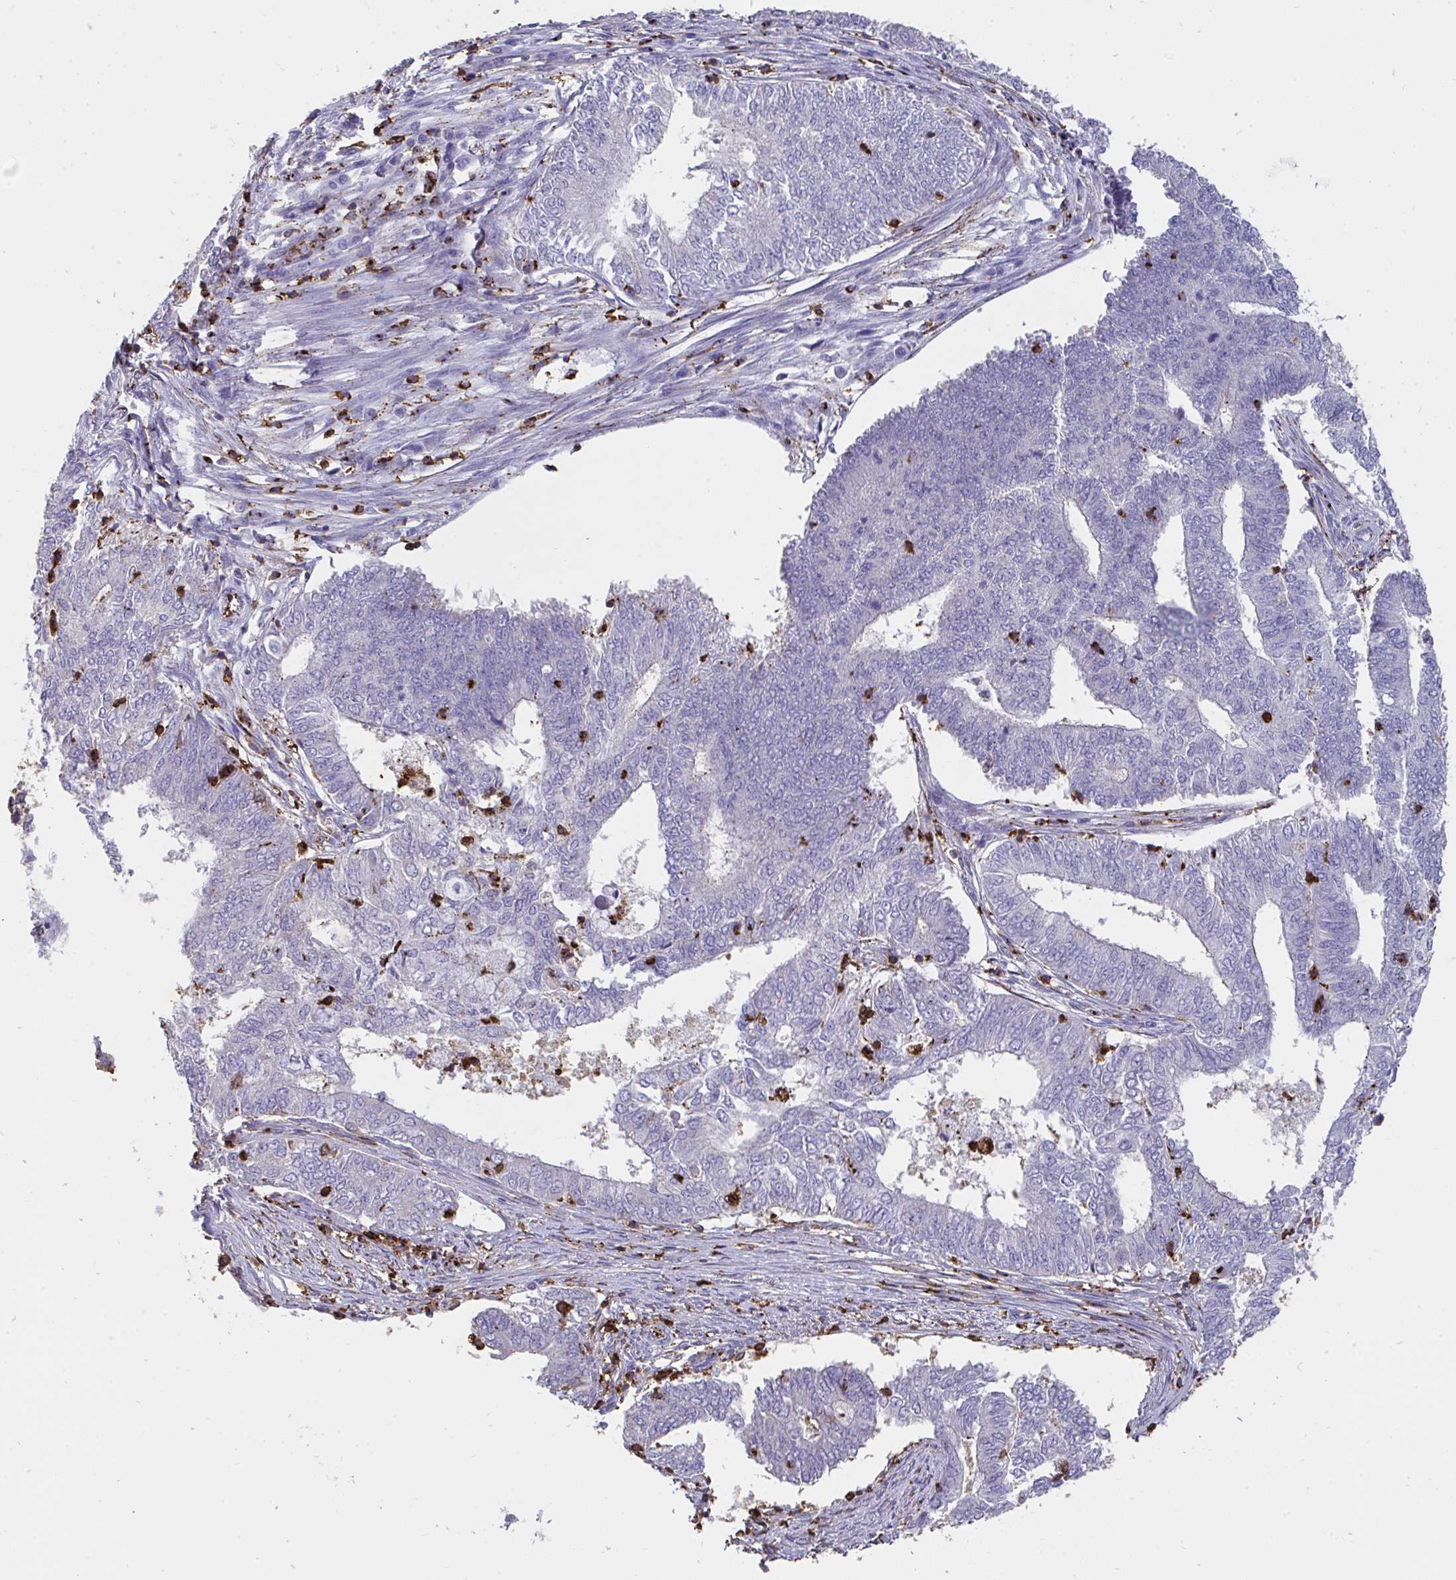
{"staining": {"intensity": "negative", "quantity": "none", "location": "none"}, "tissue": "endometrial cancer", "cell_type": "Tumor cells", "image_type": "cancer", "snomed": [{"axis": "morphology", "description": "Adenocarcinoma, NOS"}, {"axis": "topography", "description": "Endometrium"}], "caption": "Photomicrograph shows no protein staining in tumor cells of adenocarcinoma (endometrial) tissue.", "gene": "CFL1", "patient": {"sex": "female", "age": 62}}